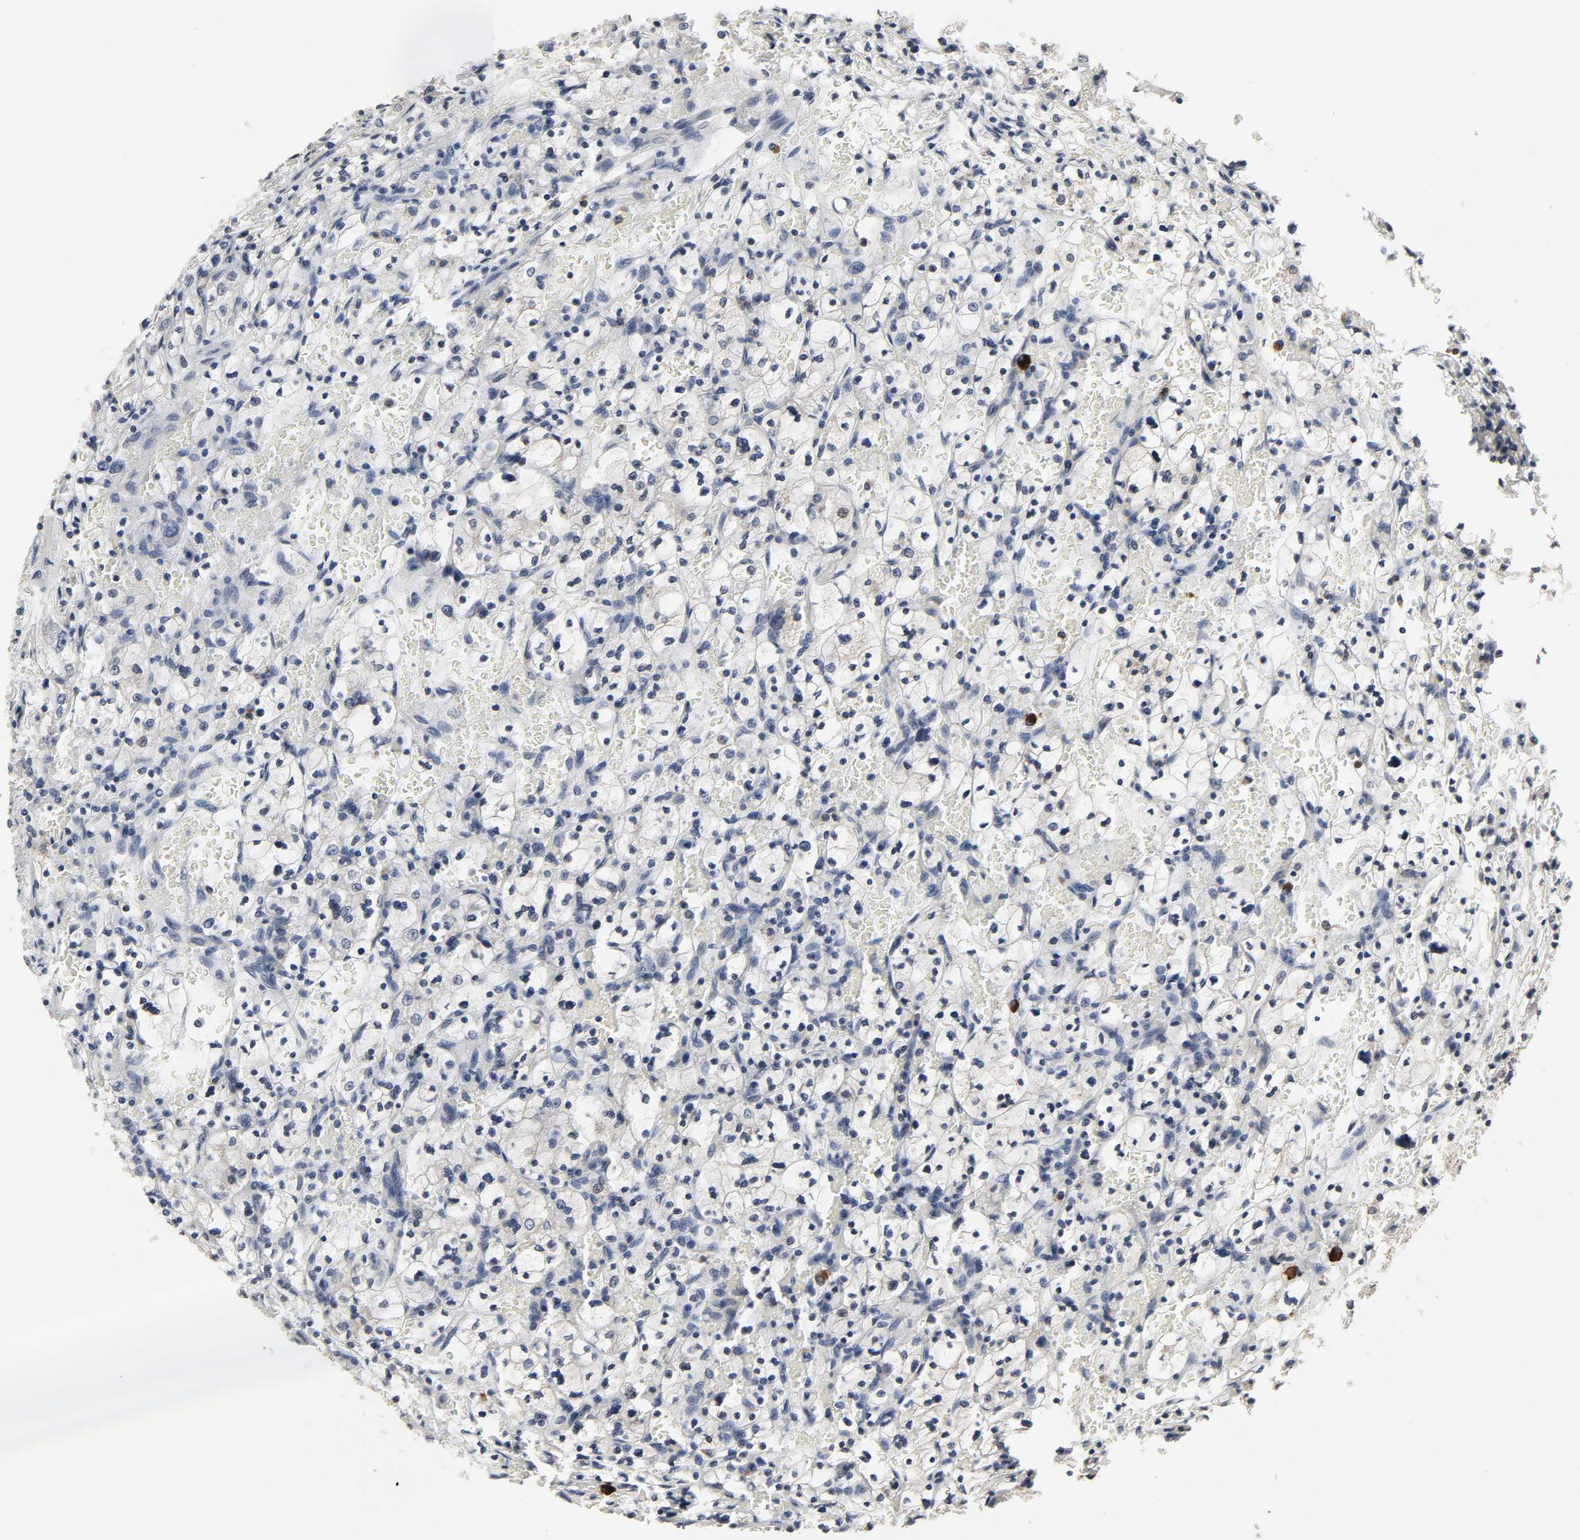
{"staining": {"intensity": "negative", "quantity": "none", "location": "none"}, "tissue": "renal cancer", "cell_type": "Tumor cells", "image_type": "cancer", "snomed": [{"axis": "morphology", "description": "Adenocarcinoma, NOS"}, {"axis": "topography", "description": "Kidney"}], "caption": "The immunohistochemistry image has no significant staining in tumor cells of renal cancer (adenocarcinoma) tissue.", "gene": "CCDC175", "patient": {"sex": "female", "age": 83}}